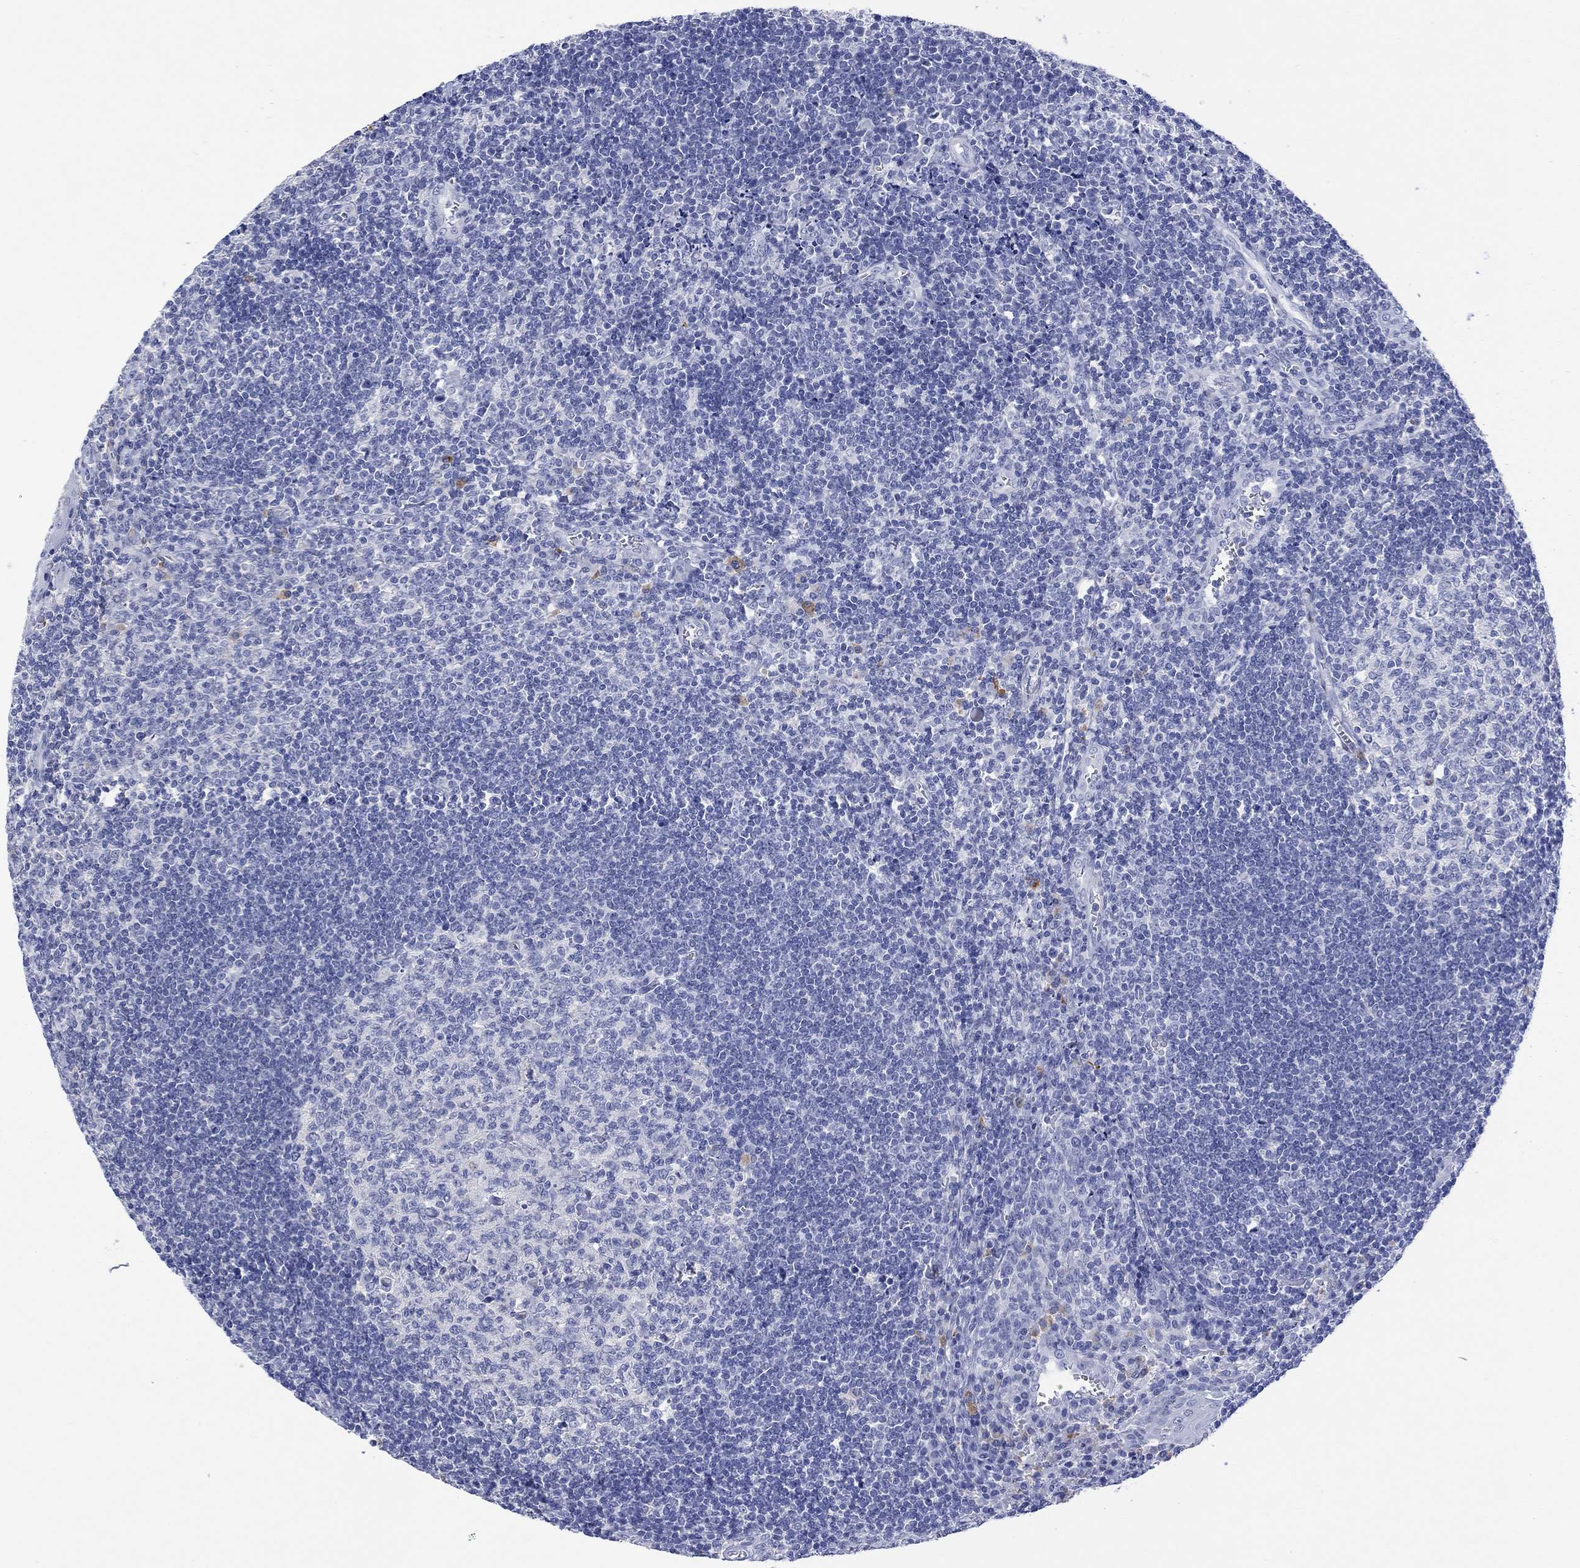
{"staining": {"intensity": "negative", "quantity": "none", "location": "none"}, "tissue": "tonsil", "cell_type": "Germinal center cells", "image_type": "normal", "snomed": [{"axis": "morphology", "description": "Normal tissue, NOS"}, {"axis": "topography", "description": "Tonsil"}], "caption": "IHC of normal tonsil reveals no positivity in germinal center cells.", "gene": "MSI1", "patient": {"sex": "male", "age": 33}}